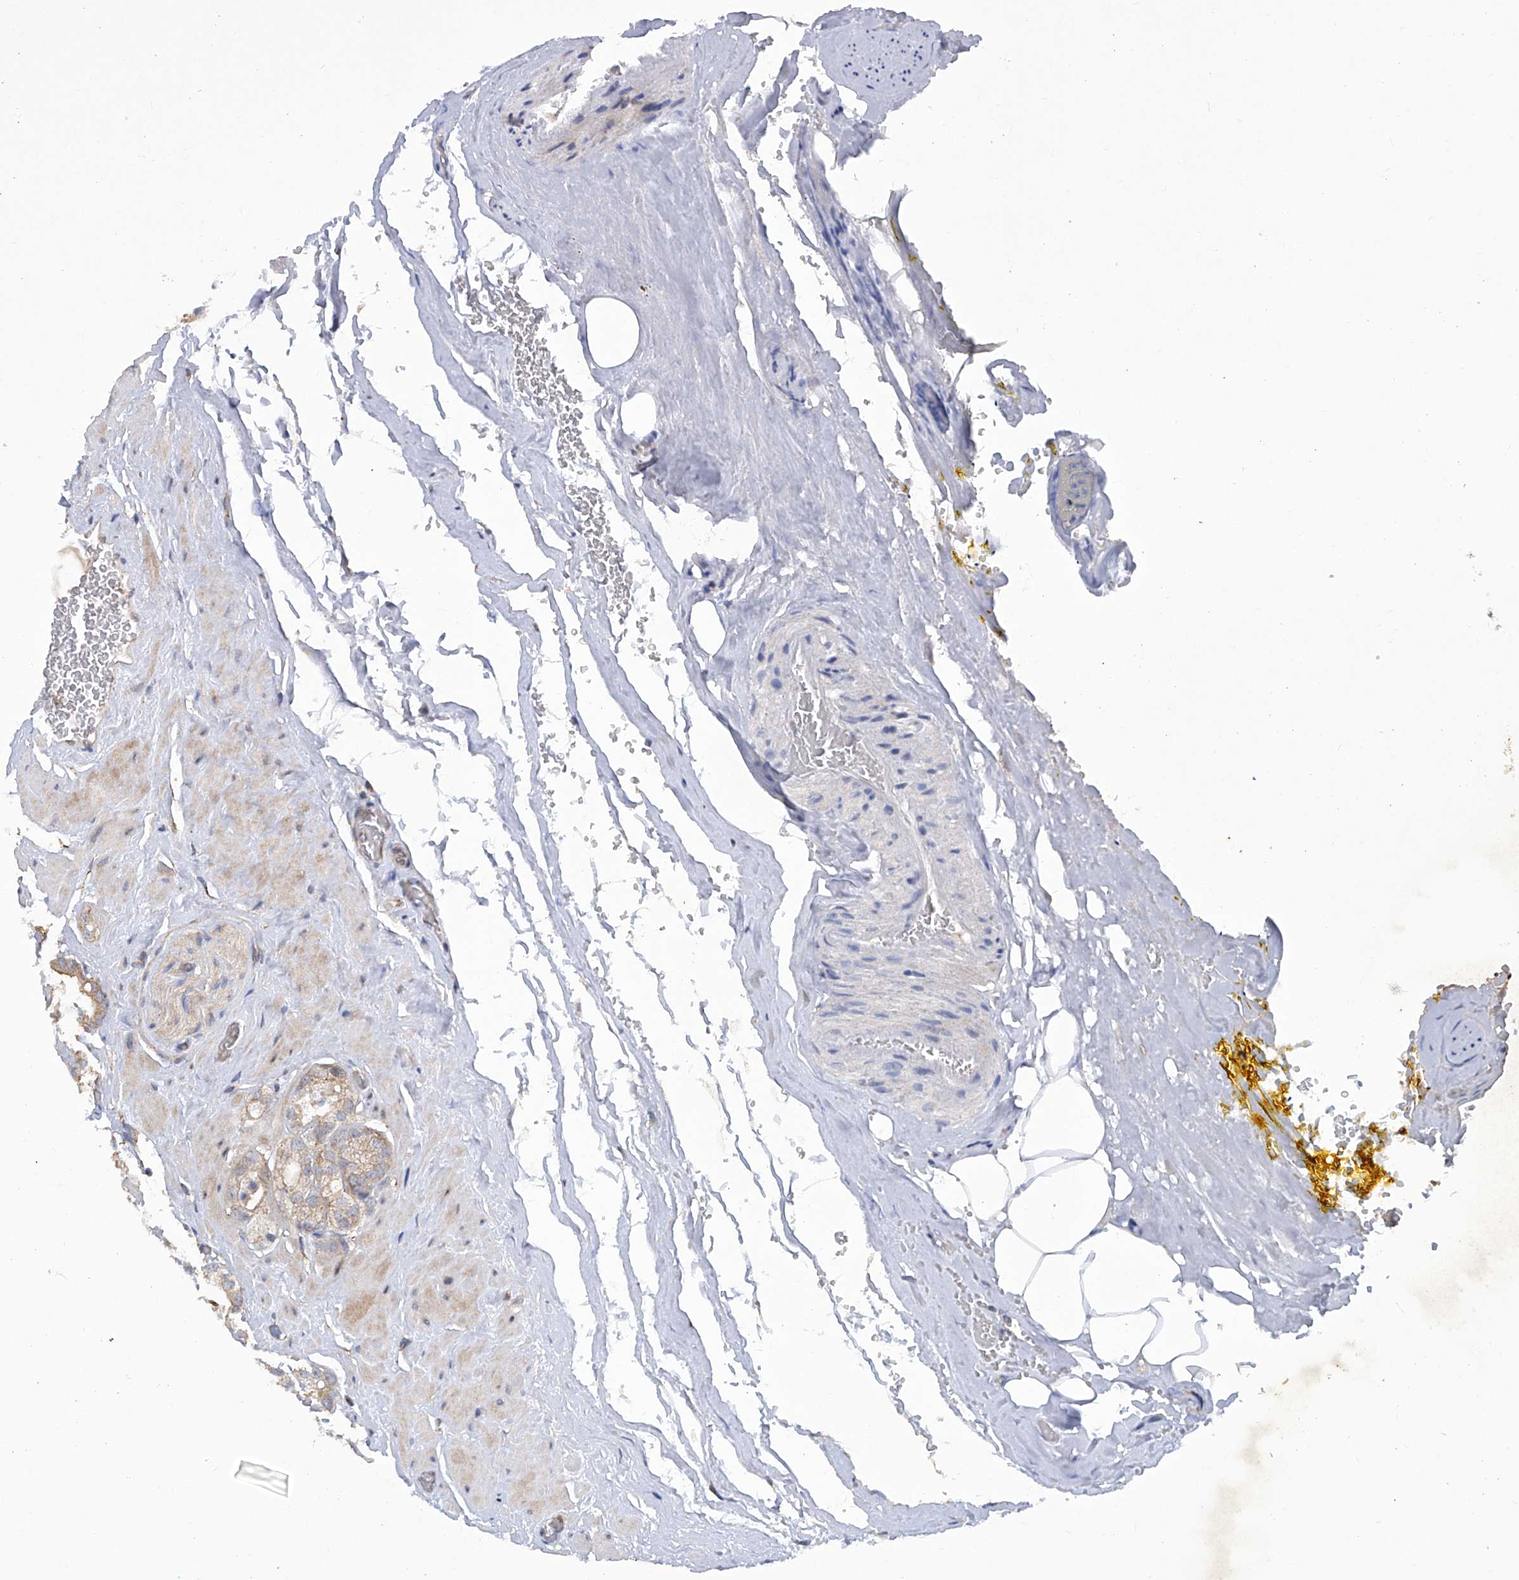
{"staining": {"intensity": "weak", "quantity": ">75%", "location": "cytoplasmic/membranous"}, "tissue": "prostate cancer", "cell_type": "Tumor cells", "image_type": "cancer", "snomed": [{"axis": "morphology", "description": "Adenocarcinoma, High grade"}, {"axis": "topography", "description": "Prostate"}], "caption": "A low amount of weak cytoplasmic/membranous expression is appreciated in about >75% of tumor cells in high-grade adenocarcinoma (prostate) tissue.", "gene": "CISH", "patient": {"sex": "male", "age": 64}}